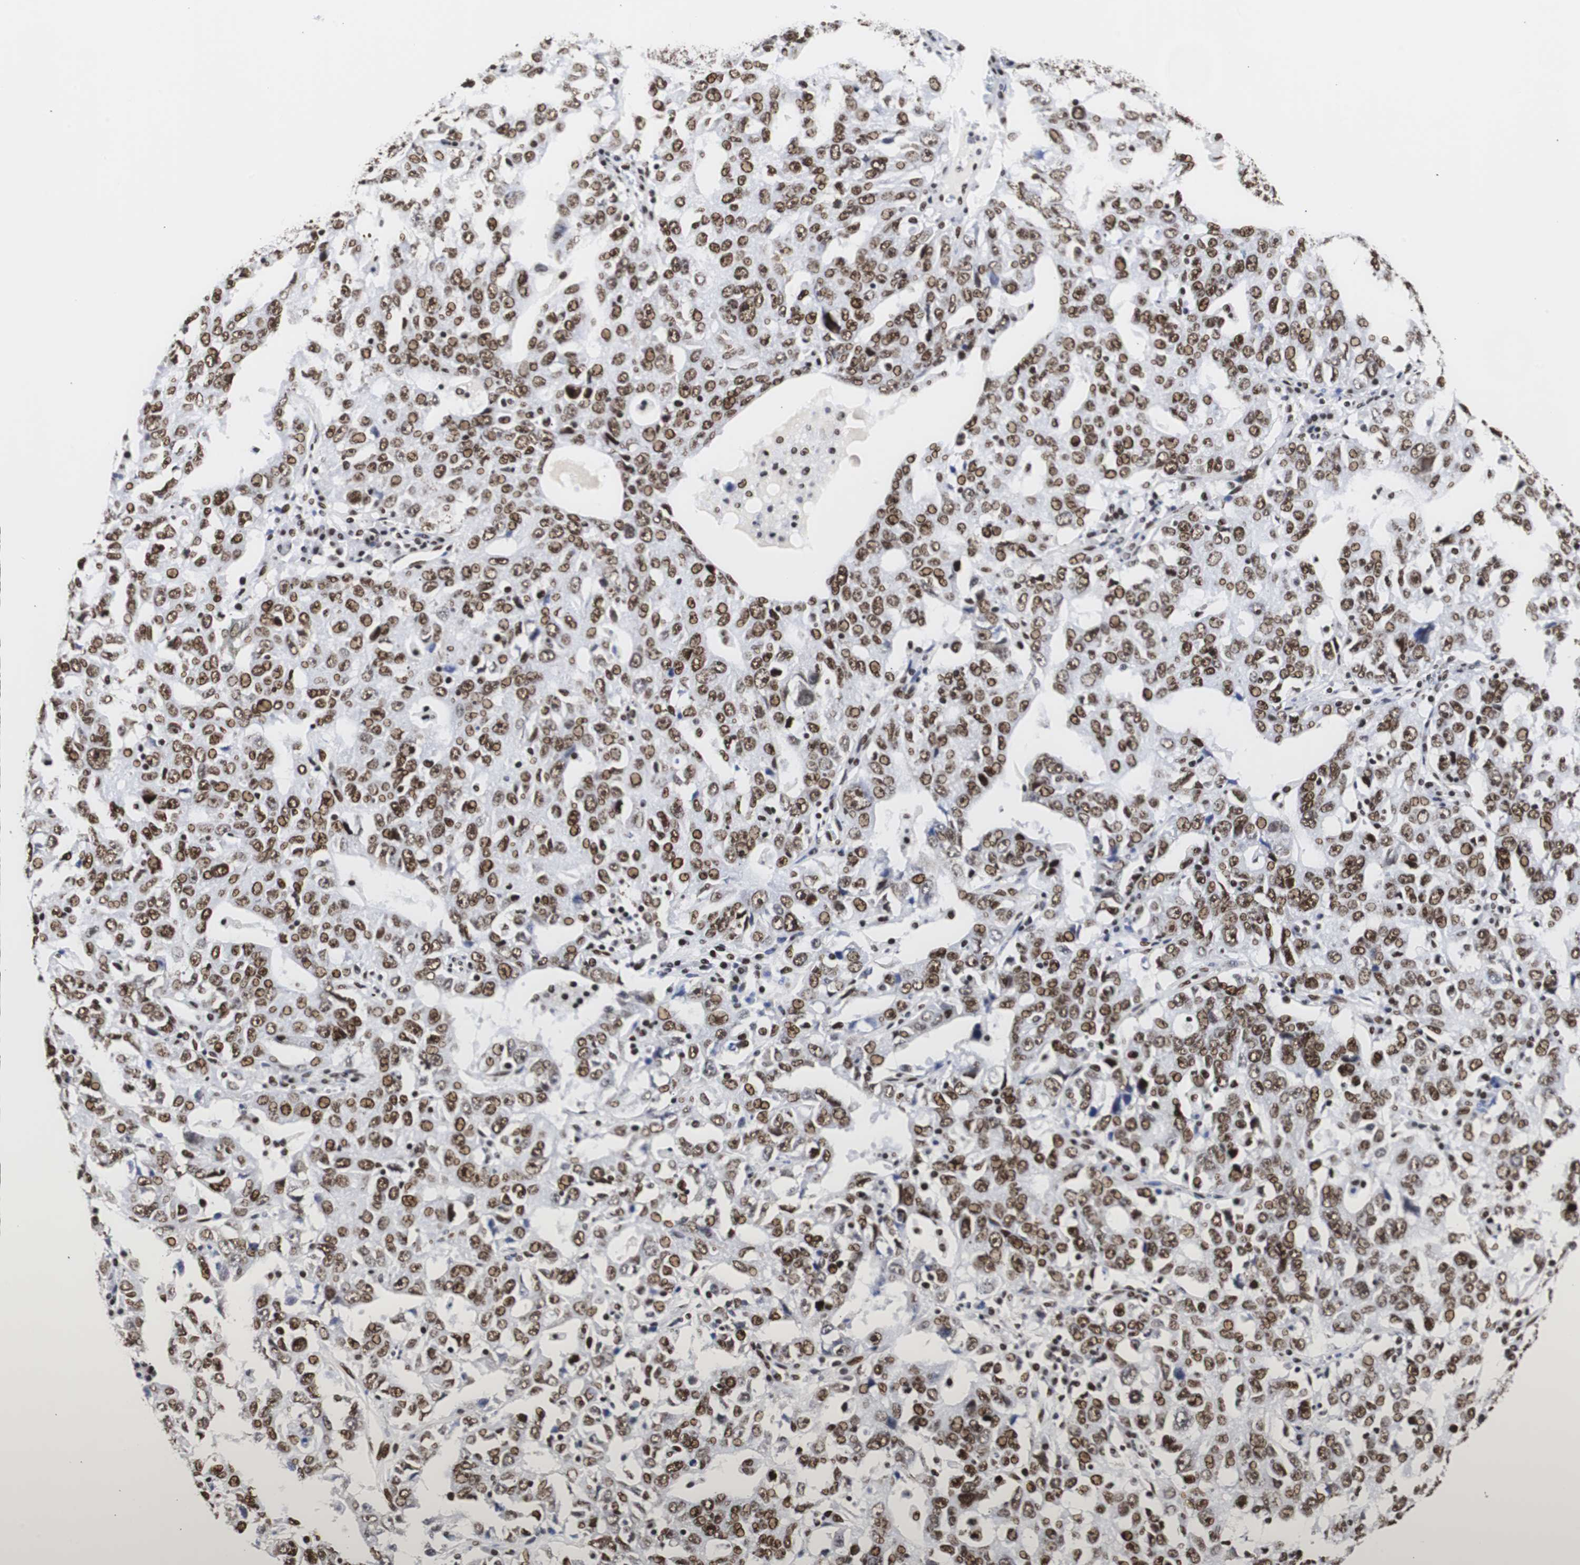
{"staining": {"intensity": "strong", "quantity": ">75%", "location": "nuclear"}, "tissue": "ovarian cancer", "cell_type": "Tumor cells", "image_type": "cancer", "snomed": [{"axis": "morphology", "description": "Carcinoma, endometroid"}, {"axis": "topography", "description": "Ovary"}], "caption": "Protein expression by IHC exhibits strong nuclear positivity in about >75% of tumor cells in ovarian cancer (endometroid carcinoma). (Brightfield microscopy of DAB IHC at high magnification).", "gene": "HNRNPH2", "patient": {"sex": "female", "age": 62}}